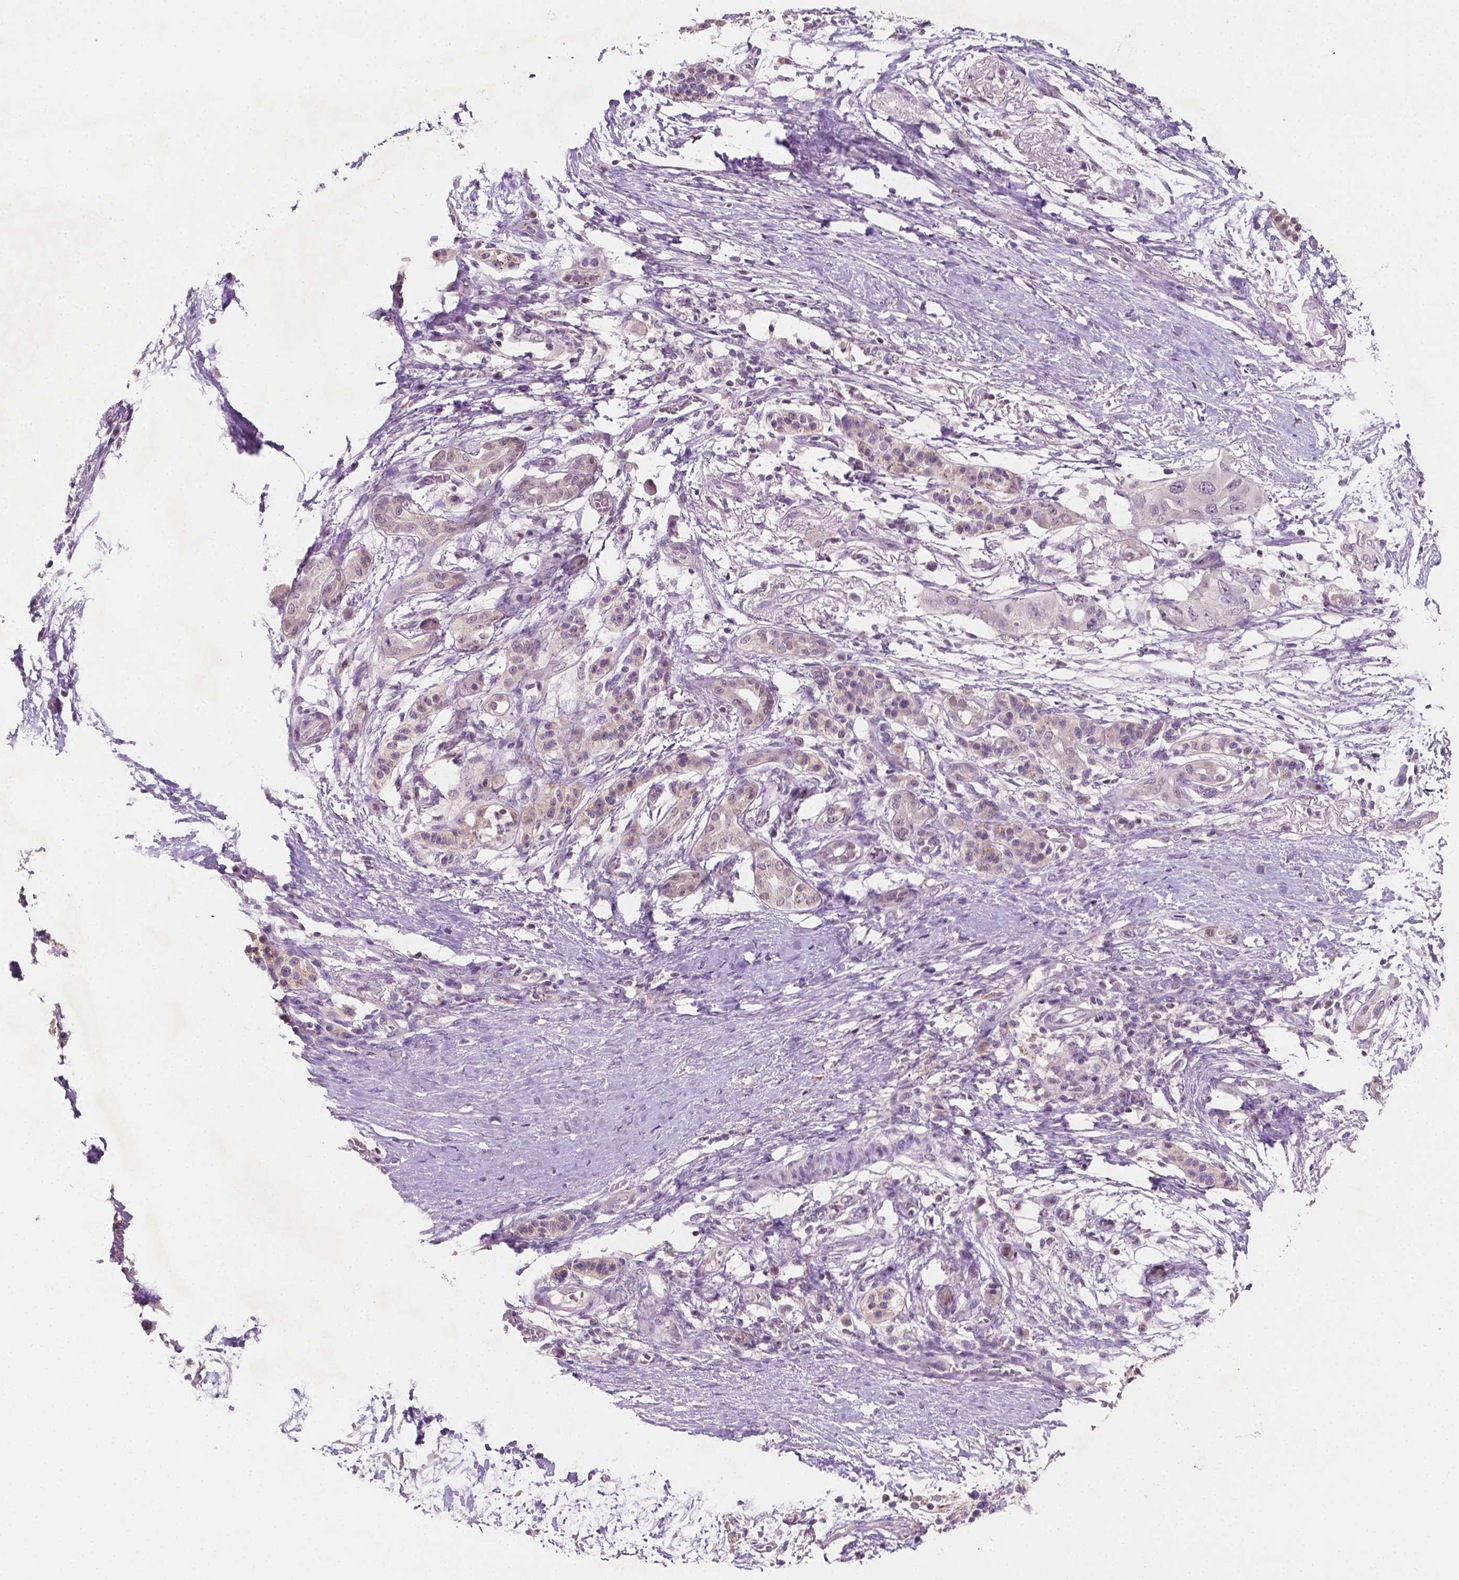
{"staining": {"intensity": "moderate", "quantity": "<25%", "location": "cytoplasmic/membranous"}, "tissue": "pancreatic cancer", "cell_type": "Tumor cells", "image_type": "cancer", "snomed": [{"axis": "morphology", "description": "Adenocarcinoma, NOS"}, {"axis": "topography", "description": "Pancreas"}], "caption": "Pancreatic cancer stained with a brown dye reveals moderate cytoplasmic/membranous positive positivity in about <25% of tumor cells.", "gene": "MROH6", "patient": {"sex": "female", "age": 72}}